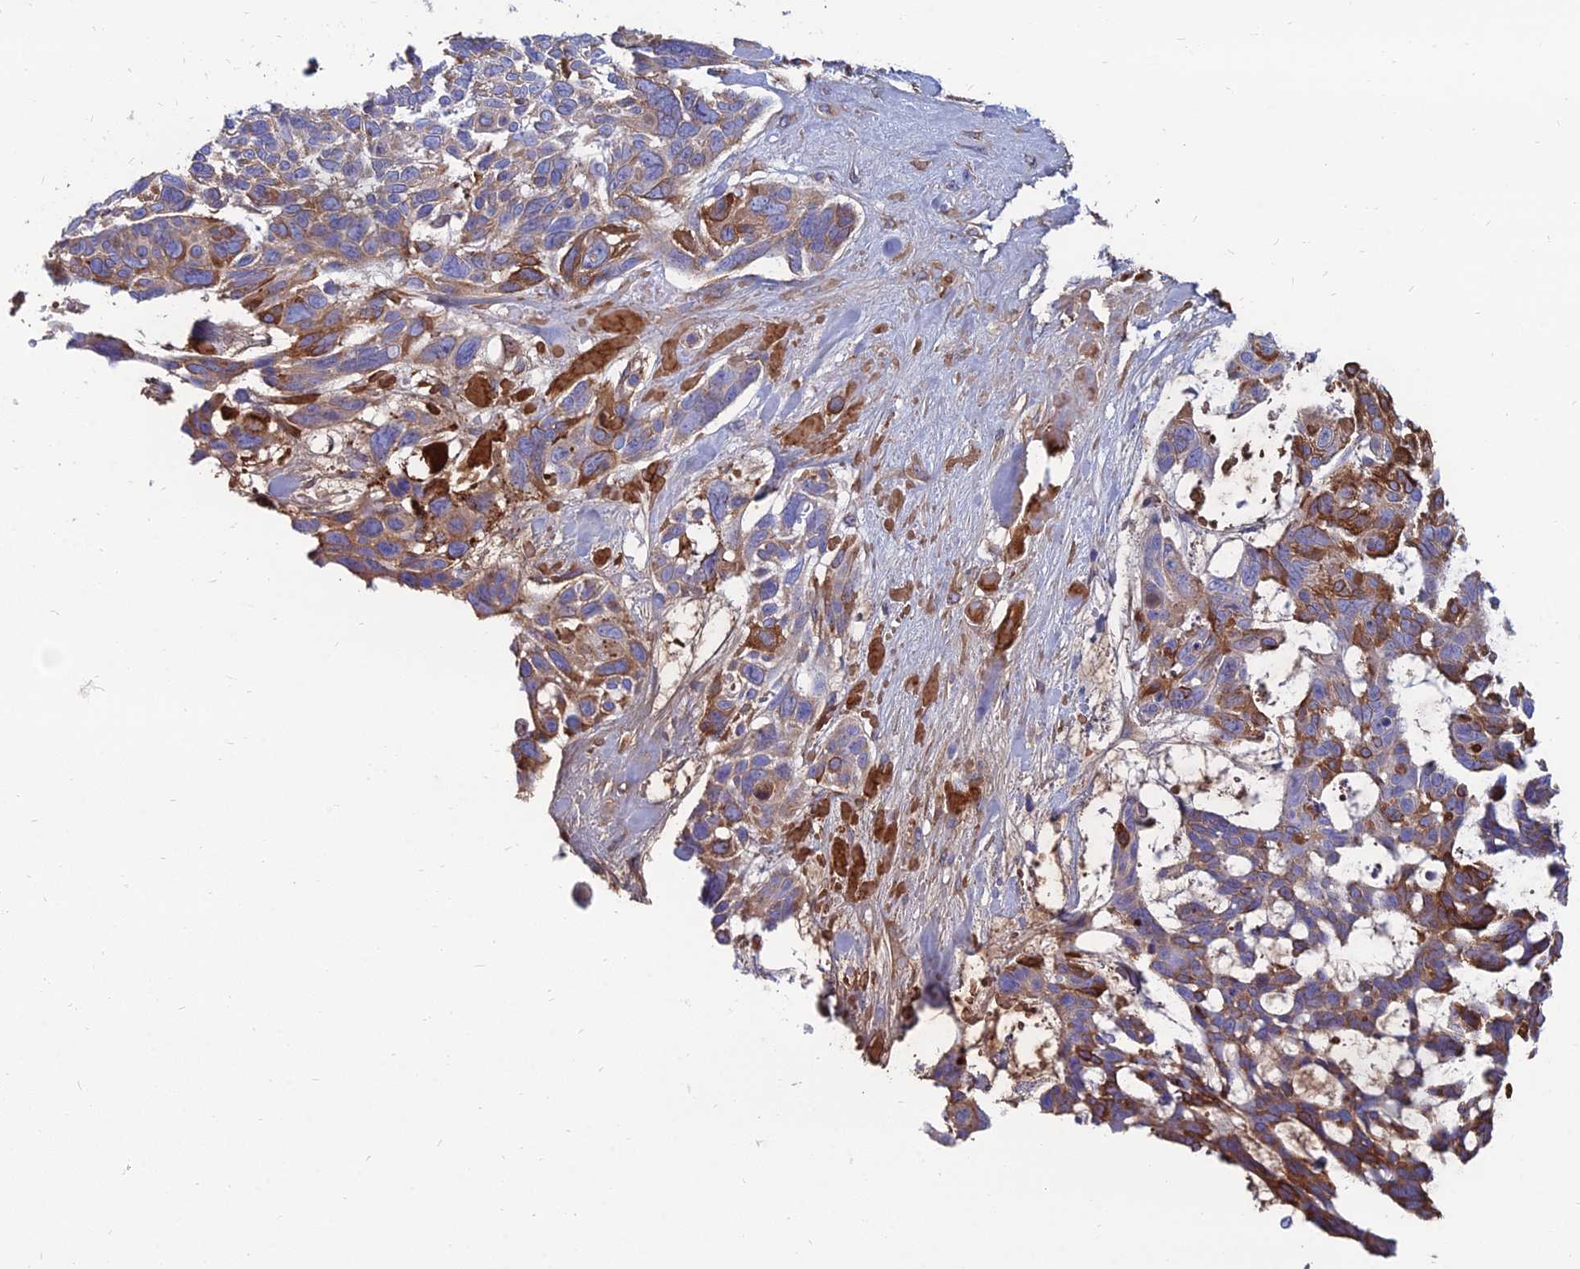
{"staining": {"intensity": "moderate", "quantity": ">75%", "location": "cytoplasmic/membranous"}, "tissue": "skin cancer", "cell_type": "Tumor cells", "image_type": "cancer", "snomed": [{"axis": "morphology", "description": "Basal cell carcinoma"}, {"axis": "topography", "description": "Skin"}], "caption": "Immunohistochemical staining of skin cancer (basal cell carcinoma) exhibits moderate cytoplasmic/membranous protein positivity in about >75% of tumor cells. (DAB (3,3'-diaminobenzidine) IHC, brown staining for protein, blue staining for nuclei).", "gene": "TXLNA", "patient": {"sex": "male", "age": 88}}